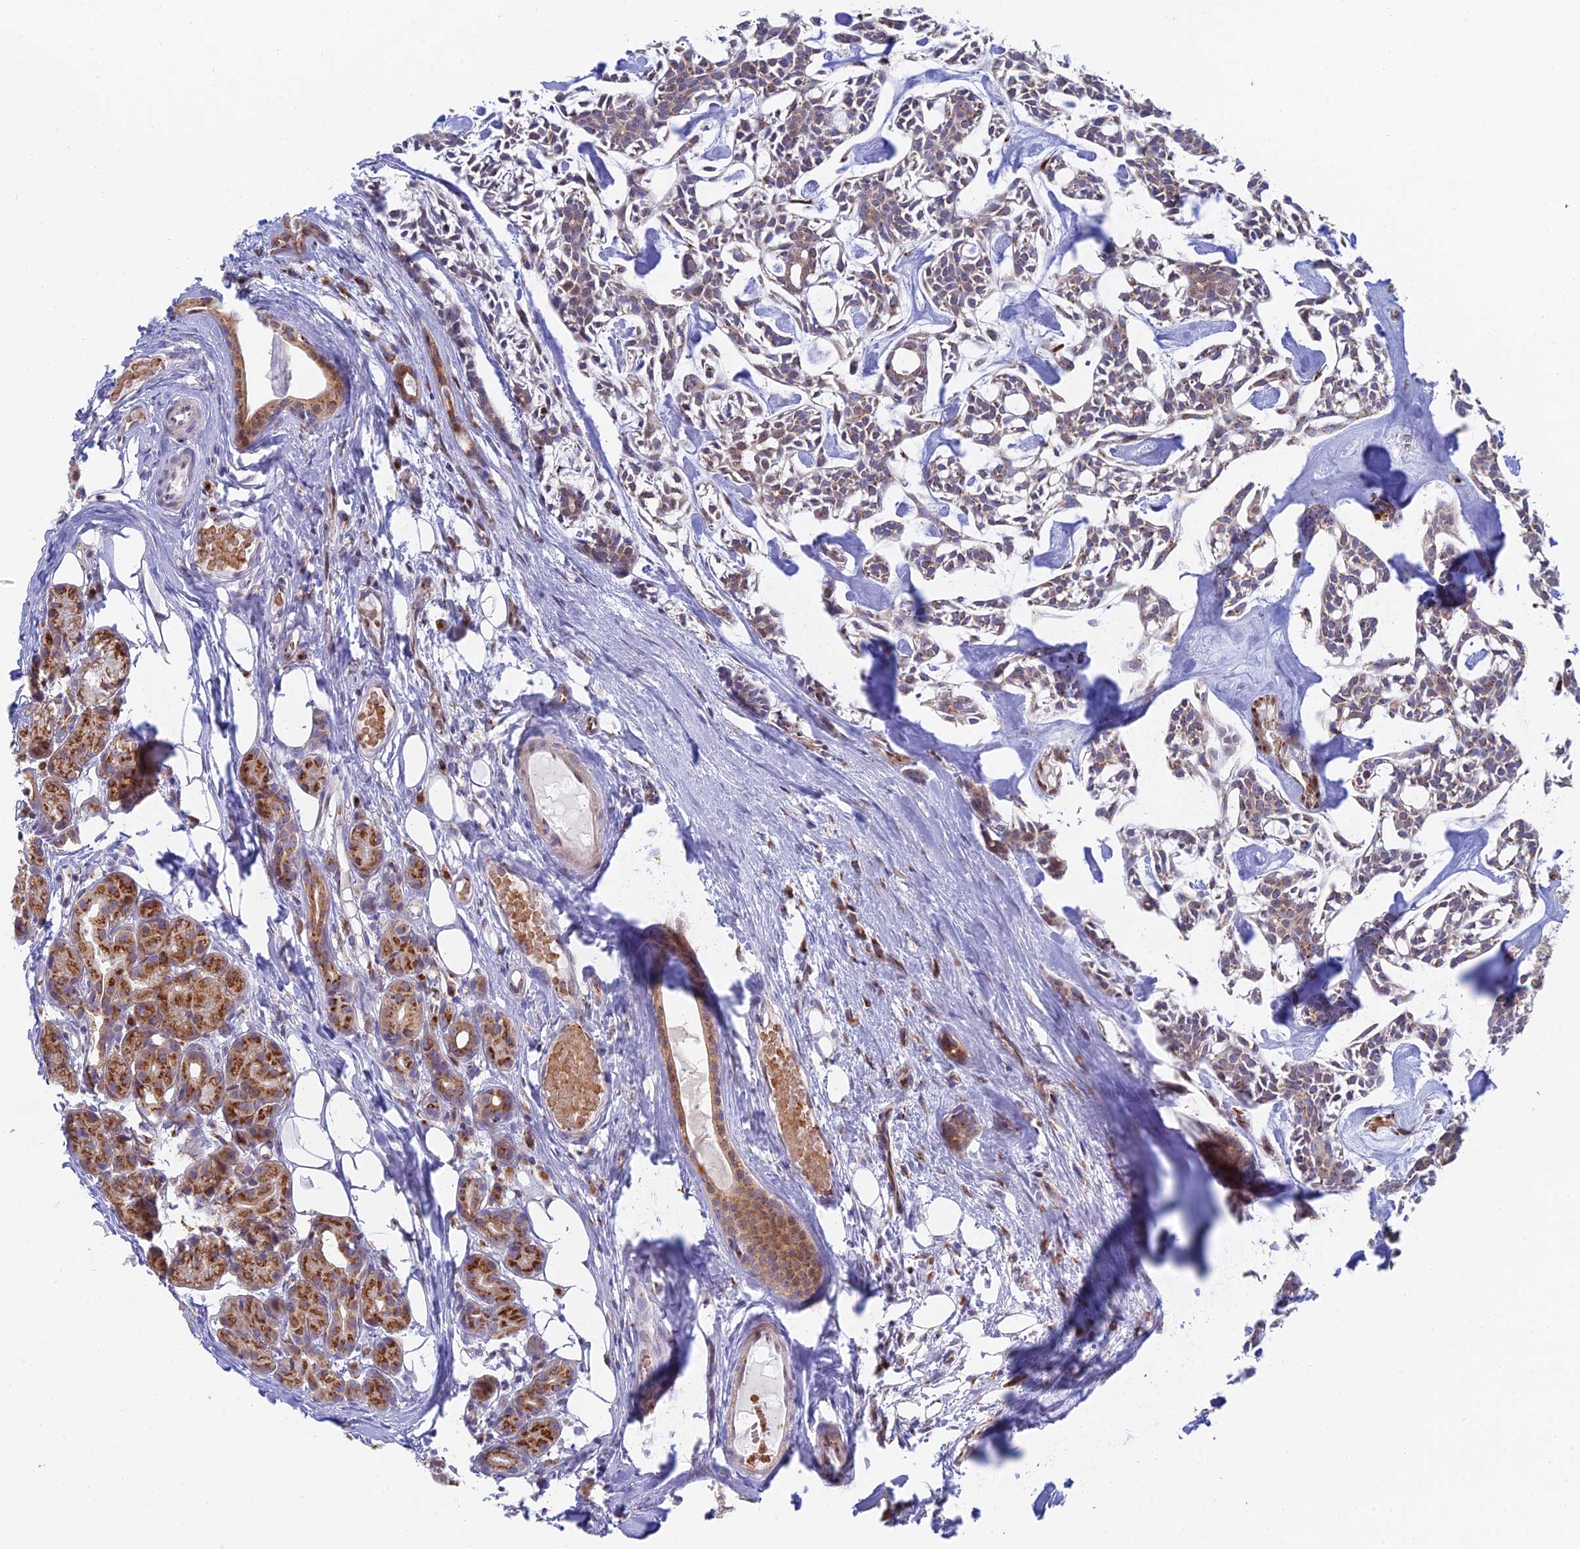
{"staining": {"intensity": "weak", "quantity": "25%-75%", "location": "cytoplasmic/membranous"}, "tissue": "head and neck cancer", "cell_type": "Tumor cells", "image_type": "cancer", "snomed": [{"axis": "morphology", "description": "Adenocarcinoma, NOS"}, {"axis": "topography", "description": "Salivary gland"}, {"axis": "topography", "description": "Head-Neck"}], "caption": "This photomicrograph demonstrates head and neck adenocarcinoma stained with immunohistochemistry (IHC) to label a protein in brown. The cytoplasmic/membranous of tumor cells show weak positivity for the protein. Nuclei are counter-stained blue.", "gene": "HS2ST1", "patient": {"sex": "male", "age": 55}}